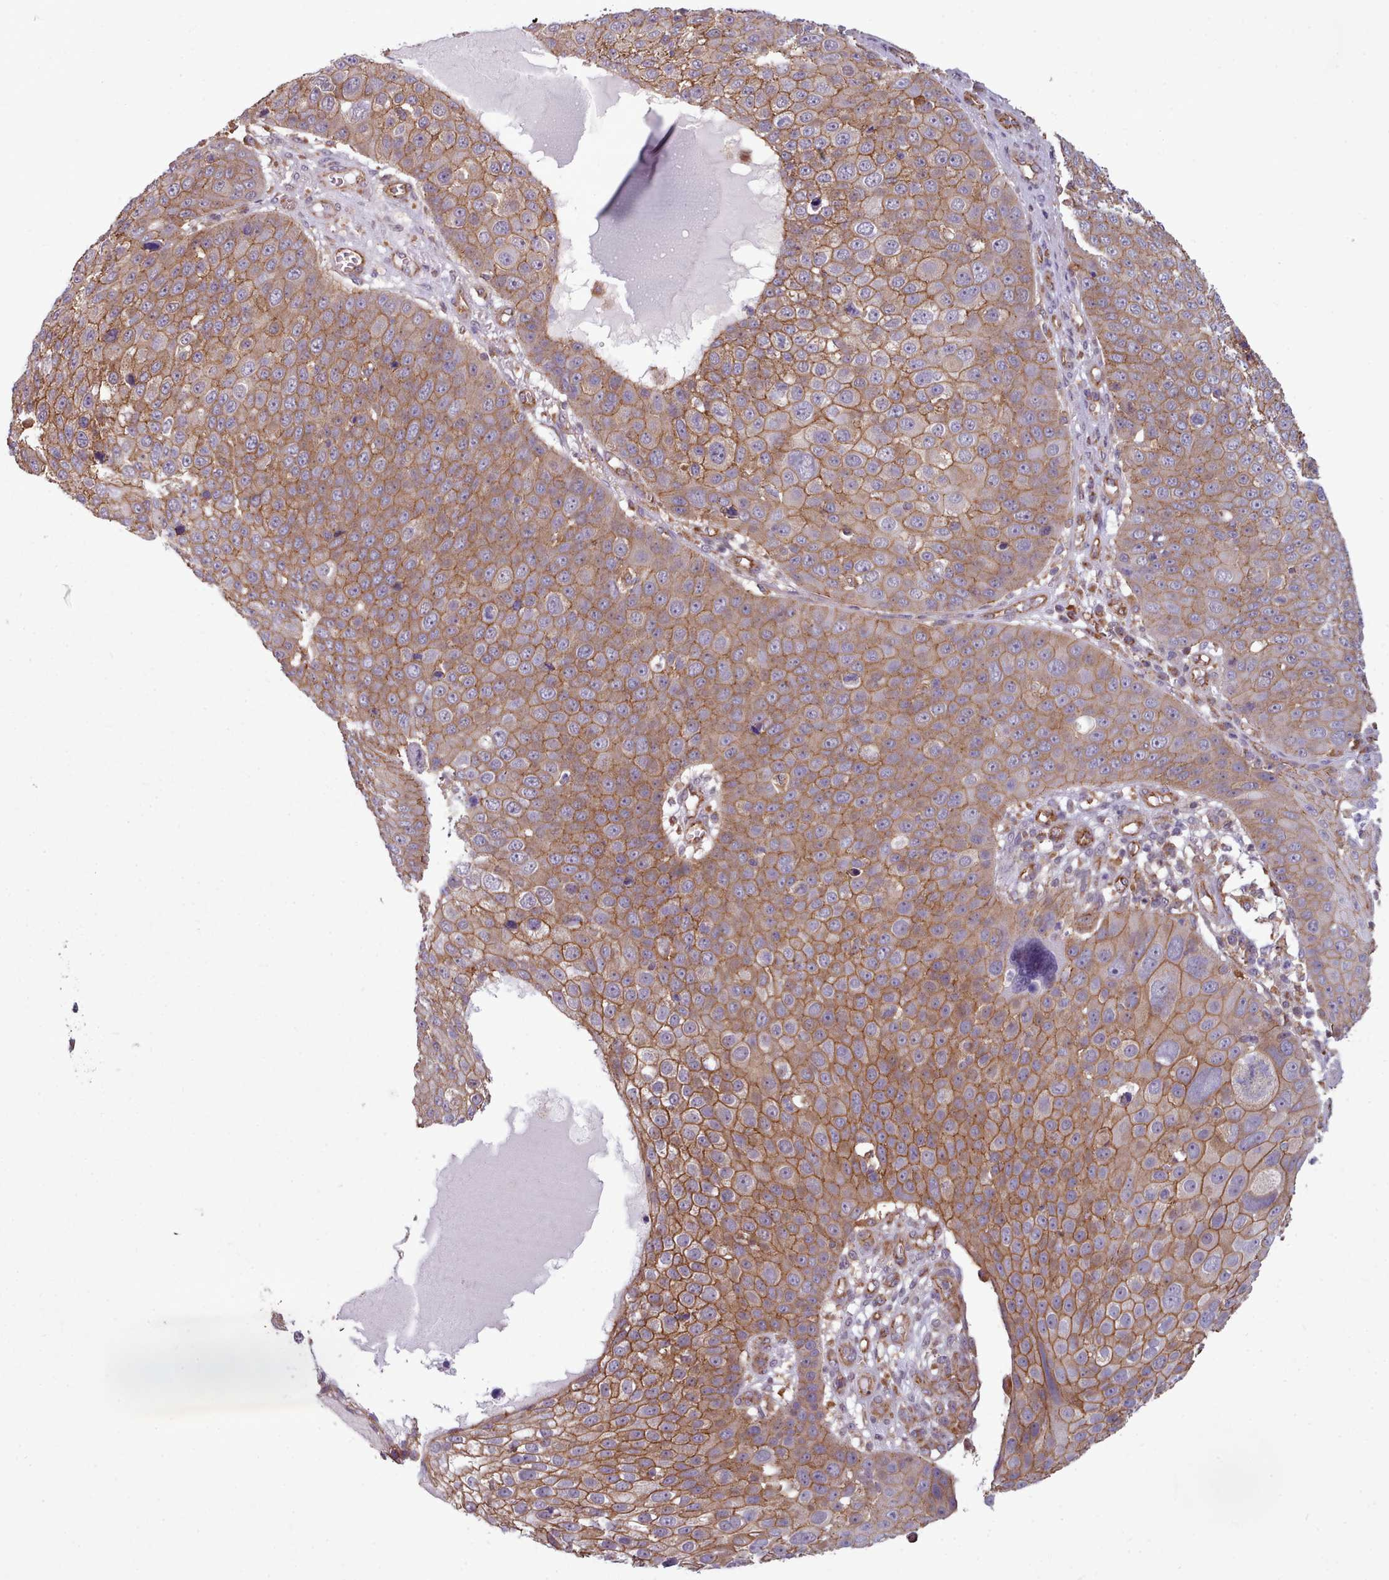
{"staining": {"intensity": "moderate", "quantity": ">75%", "location": "cytoplasmic/membranous"}, "tissue": "skin cancer", "cell_type": "Tumor cells", "image_type": "cancer", "snomed": [{"axis": "morphology", "description": "Squamous cell carcinoma, NOS"}, {"axis": "topography", "description": "Skin"}], "caption": "Immunohistochemical staining of skin squamous cell carcinoma exhibits moderate cytoplasmic/membranous protein staining in about >75% of tumor cells. The protein of interest is shown in brown color, while the nuclei are stained blue.", "gene": "MRPL46", "patient": {"sex": "male", "age": 71}}